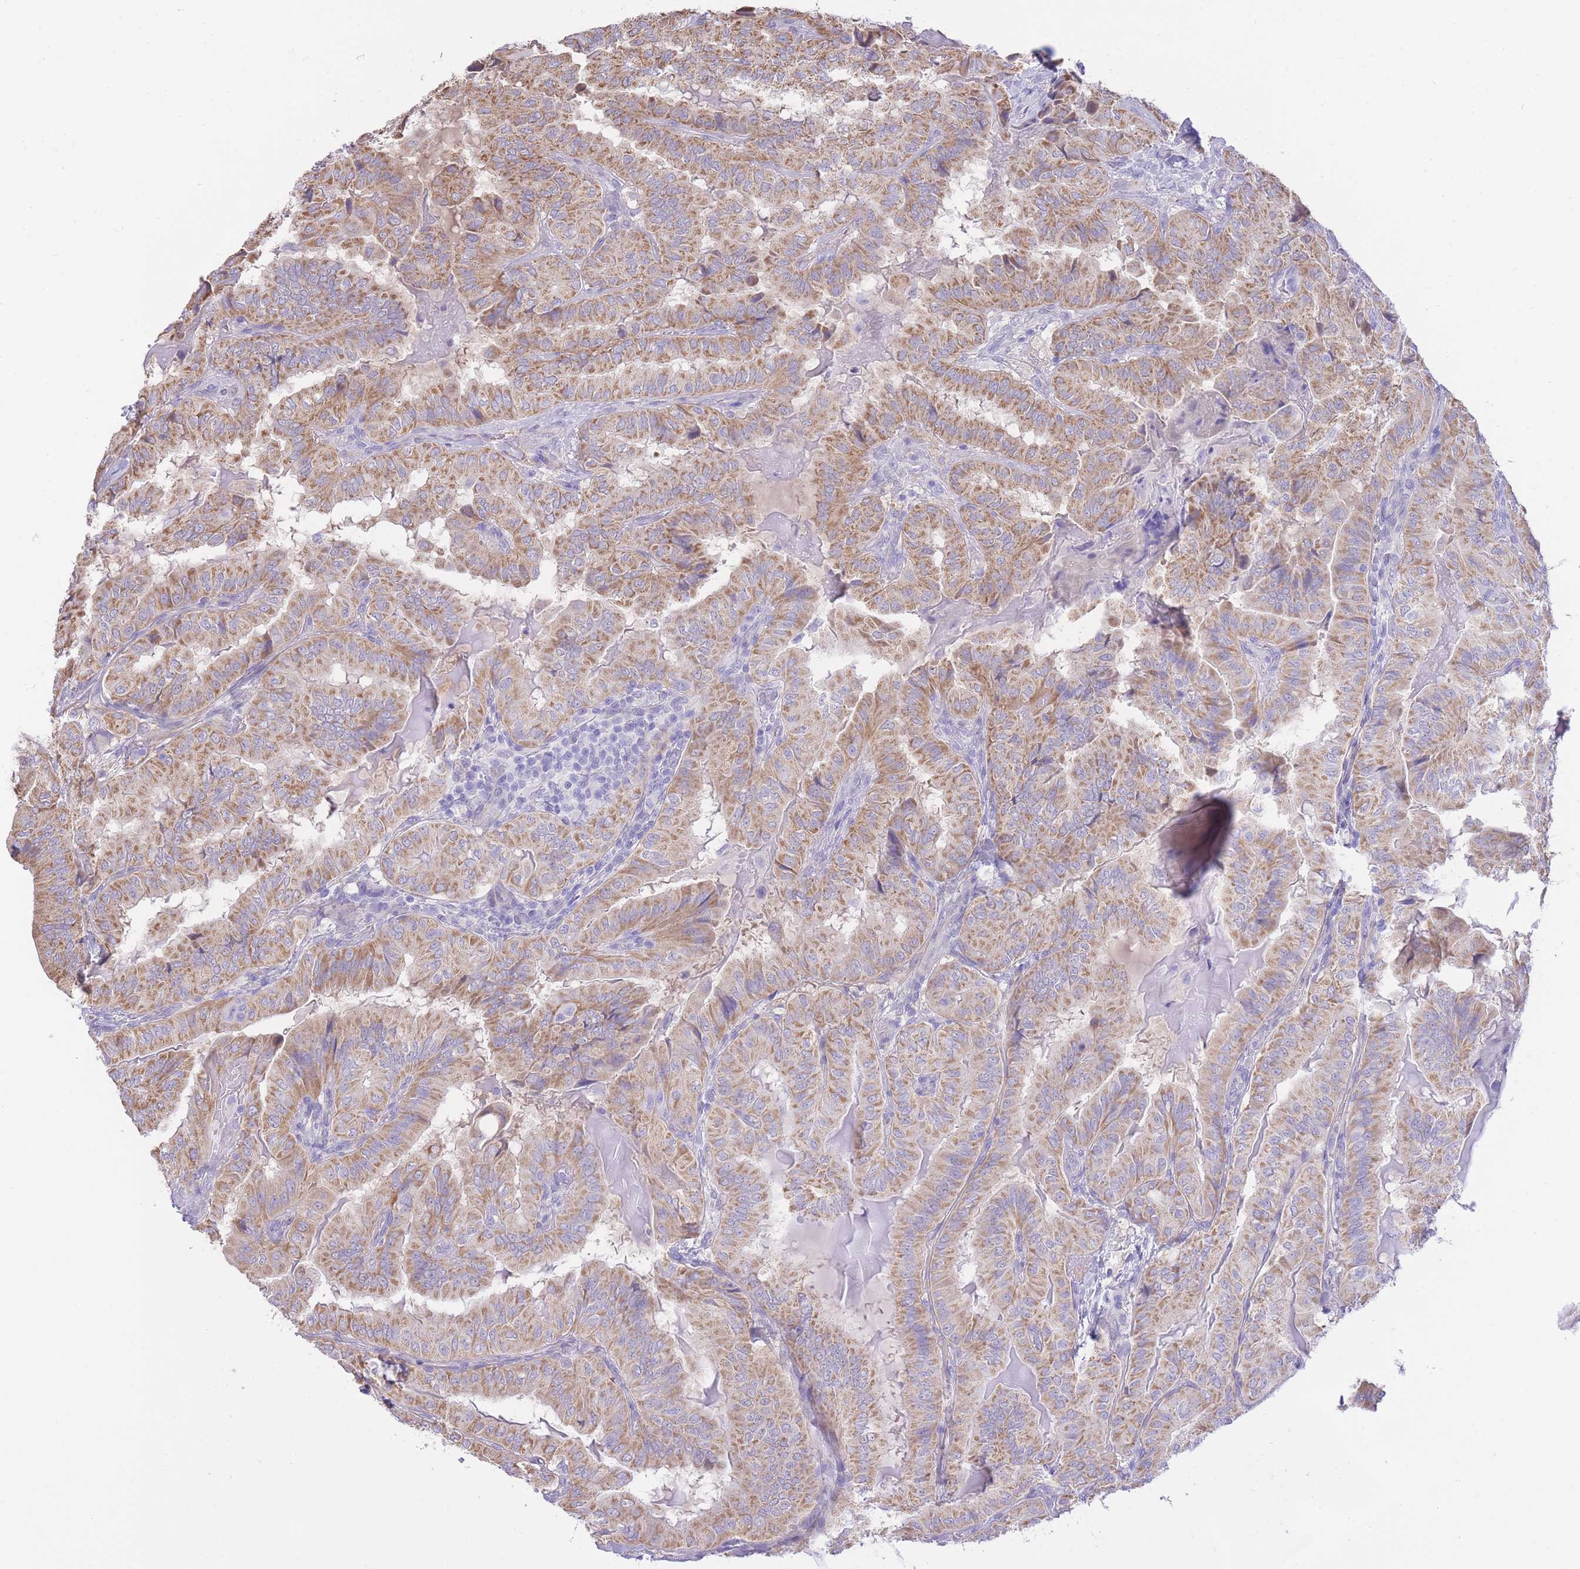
{"staining": {"intensity": "moderate", "quantity": ">75%", "location": "cytoplasmic/membranous"}, "tissue": "thyroid cancer", "cell_type": "Tumor cells", "image_type": "cancer", "snomed": [{"axis": "morphology", "description": "Papillary adenocarcinoma, NOS"}, {"axis": "topography", "description": "Thyroid gland"}], "caption": "Human thyroid papillary adenocarcinoma stained for a protein (brown) reveals moderate cytoplasmic/membranous positive staining in approximately >75% of tumor cells.", "gene": "PGM1", "patient": {"sex": "female", "age": 68}}